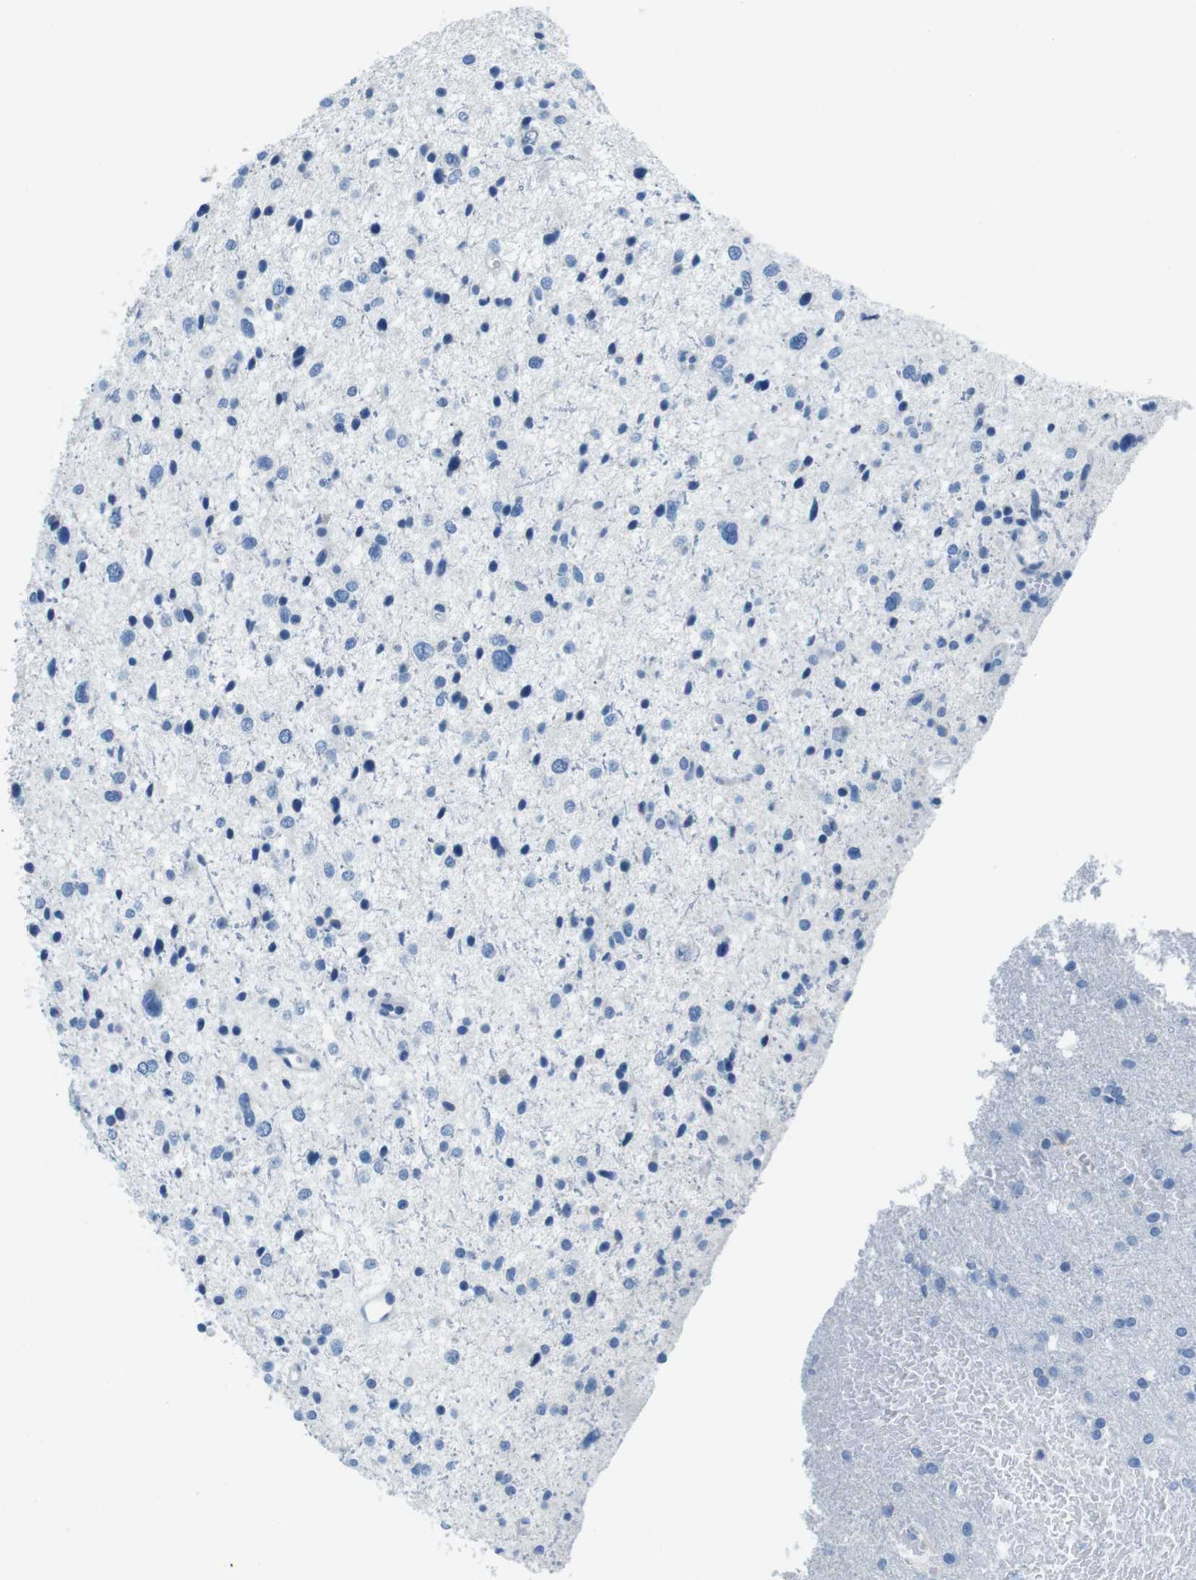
{"staining": {"intensity": "negative", "quantity": "none", "location": "none"}, "tissue": "glioma", "cell_type": "Tumor cells", "image_type": "cancer", "snomed": [{"axis": "morphology", "description": "Glioma, malignant, Low grade"}, {"axis": "topography", "description": "Brain"}], "caption": "A high-resolution image shows IHC staining of glioma, which displays no significant positivity in tumor cells.", "gene": "SLC35A3", "patient": {"sex": "female", "age": 37}}